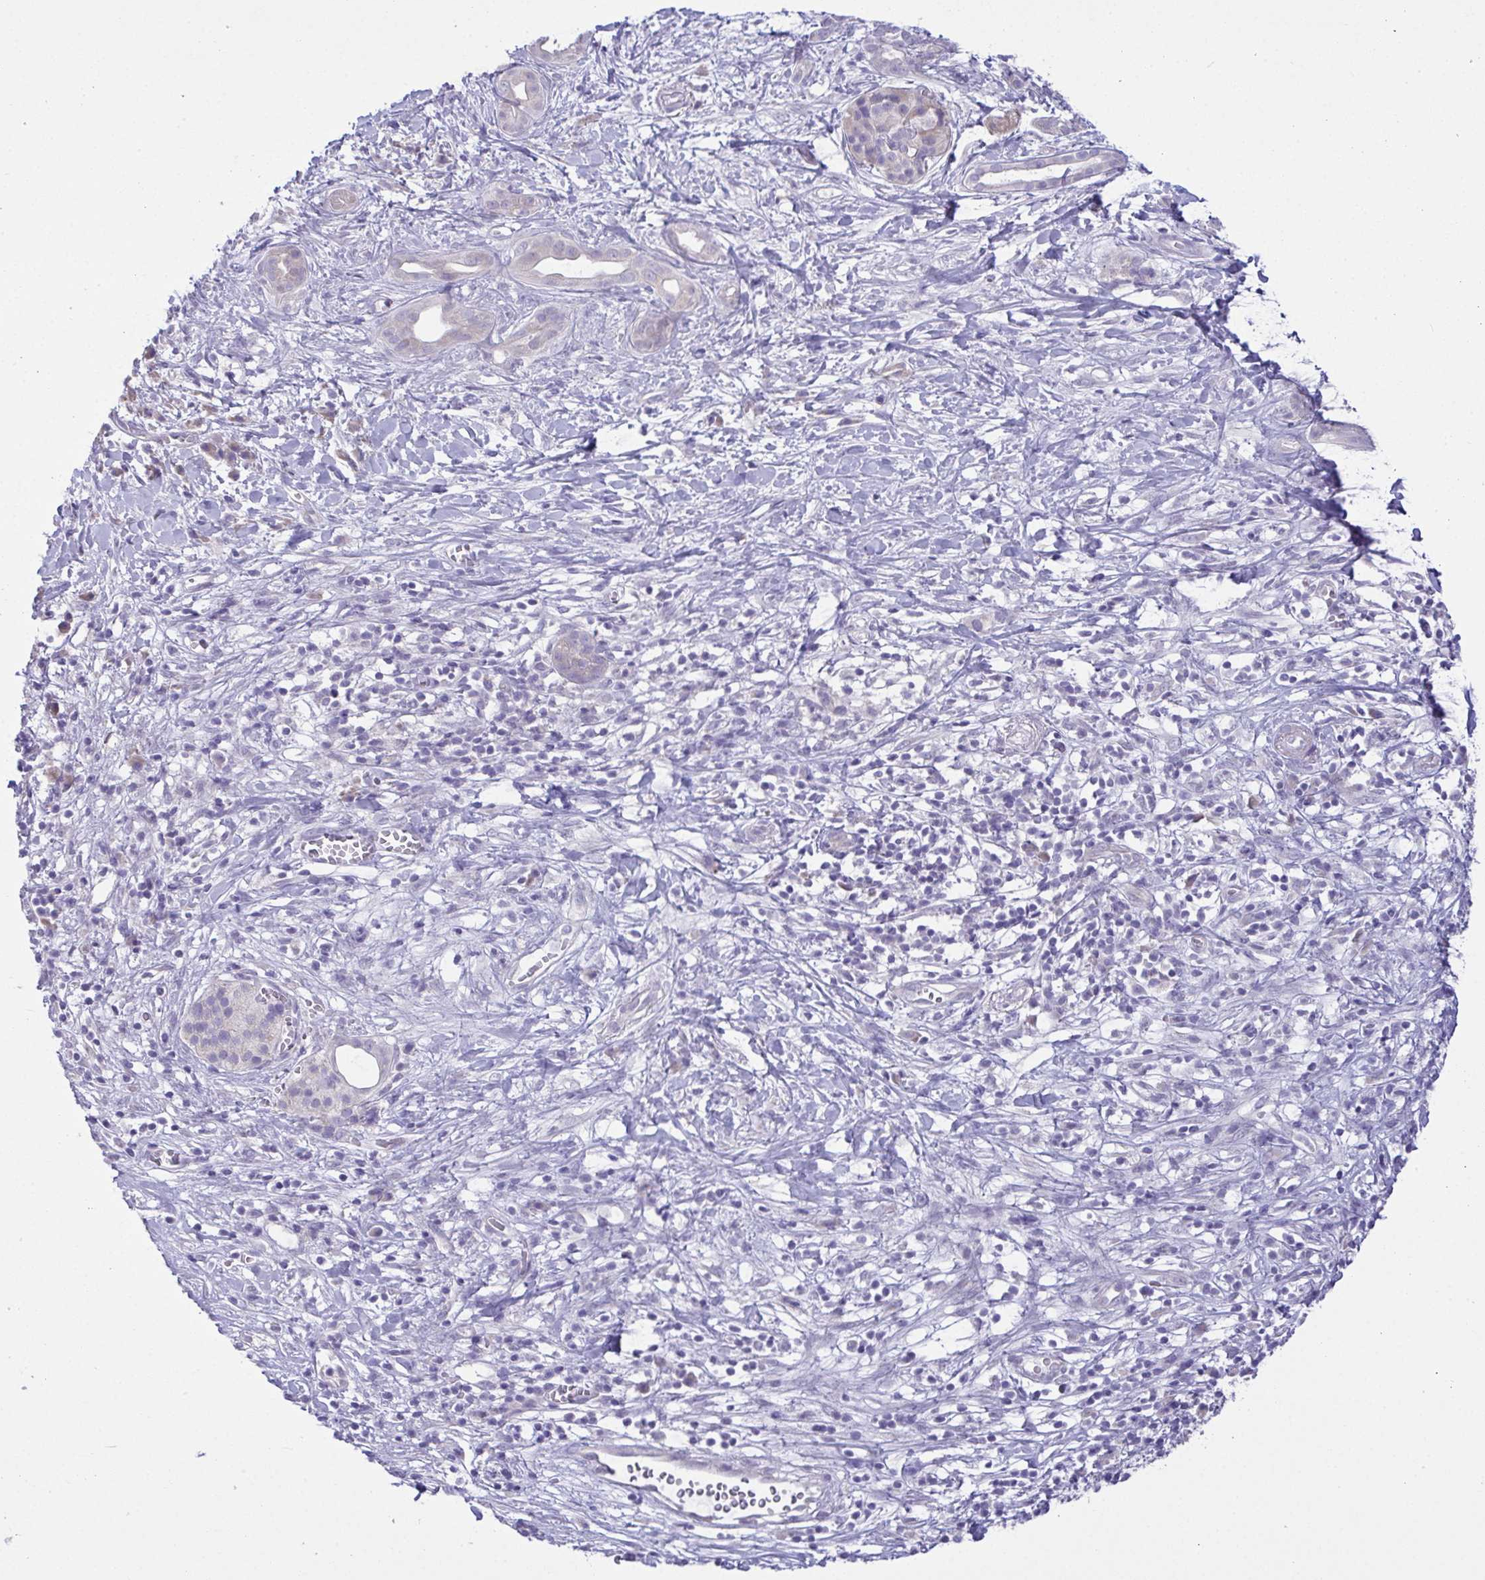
{"staining": {"intensity": "weak", "quantity": "<25%", "location": "cytoplasmic/membranous"}, "tissue": "pancreatic cancer", "cell_type": "Tumor cells", "image_type": "cancer", "snomed": [{"axis": "morphology", "description": "Adenocarcinoma, NOS"}, {"axis": "topography", "description": "Pancreas"}], "caption": "Immunohistochemistry (IHC) image of human pancreatic cancer stained for a protein (brown), which demonstrates no expression in tumor cells. (Immunohistochemistry, brightfield microscopy, high magnification).", "gene": "C4orf33", "patient": {"sex": "male", "age": 61}}